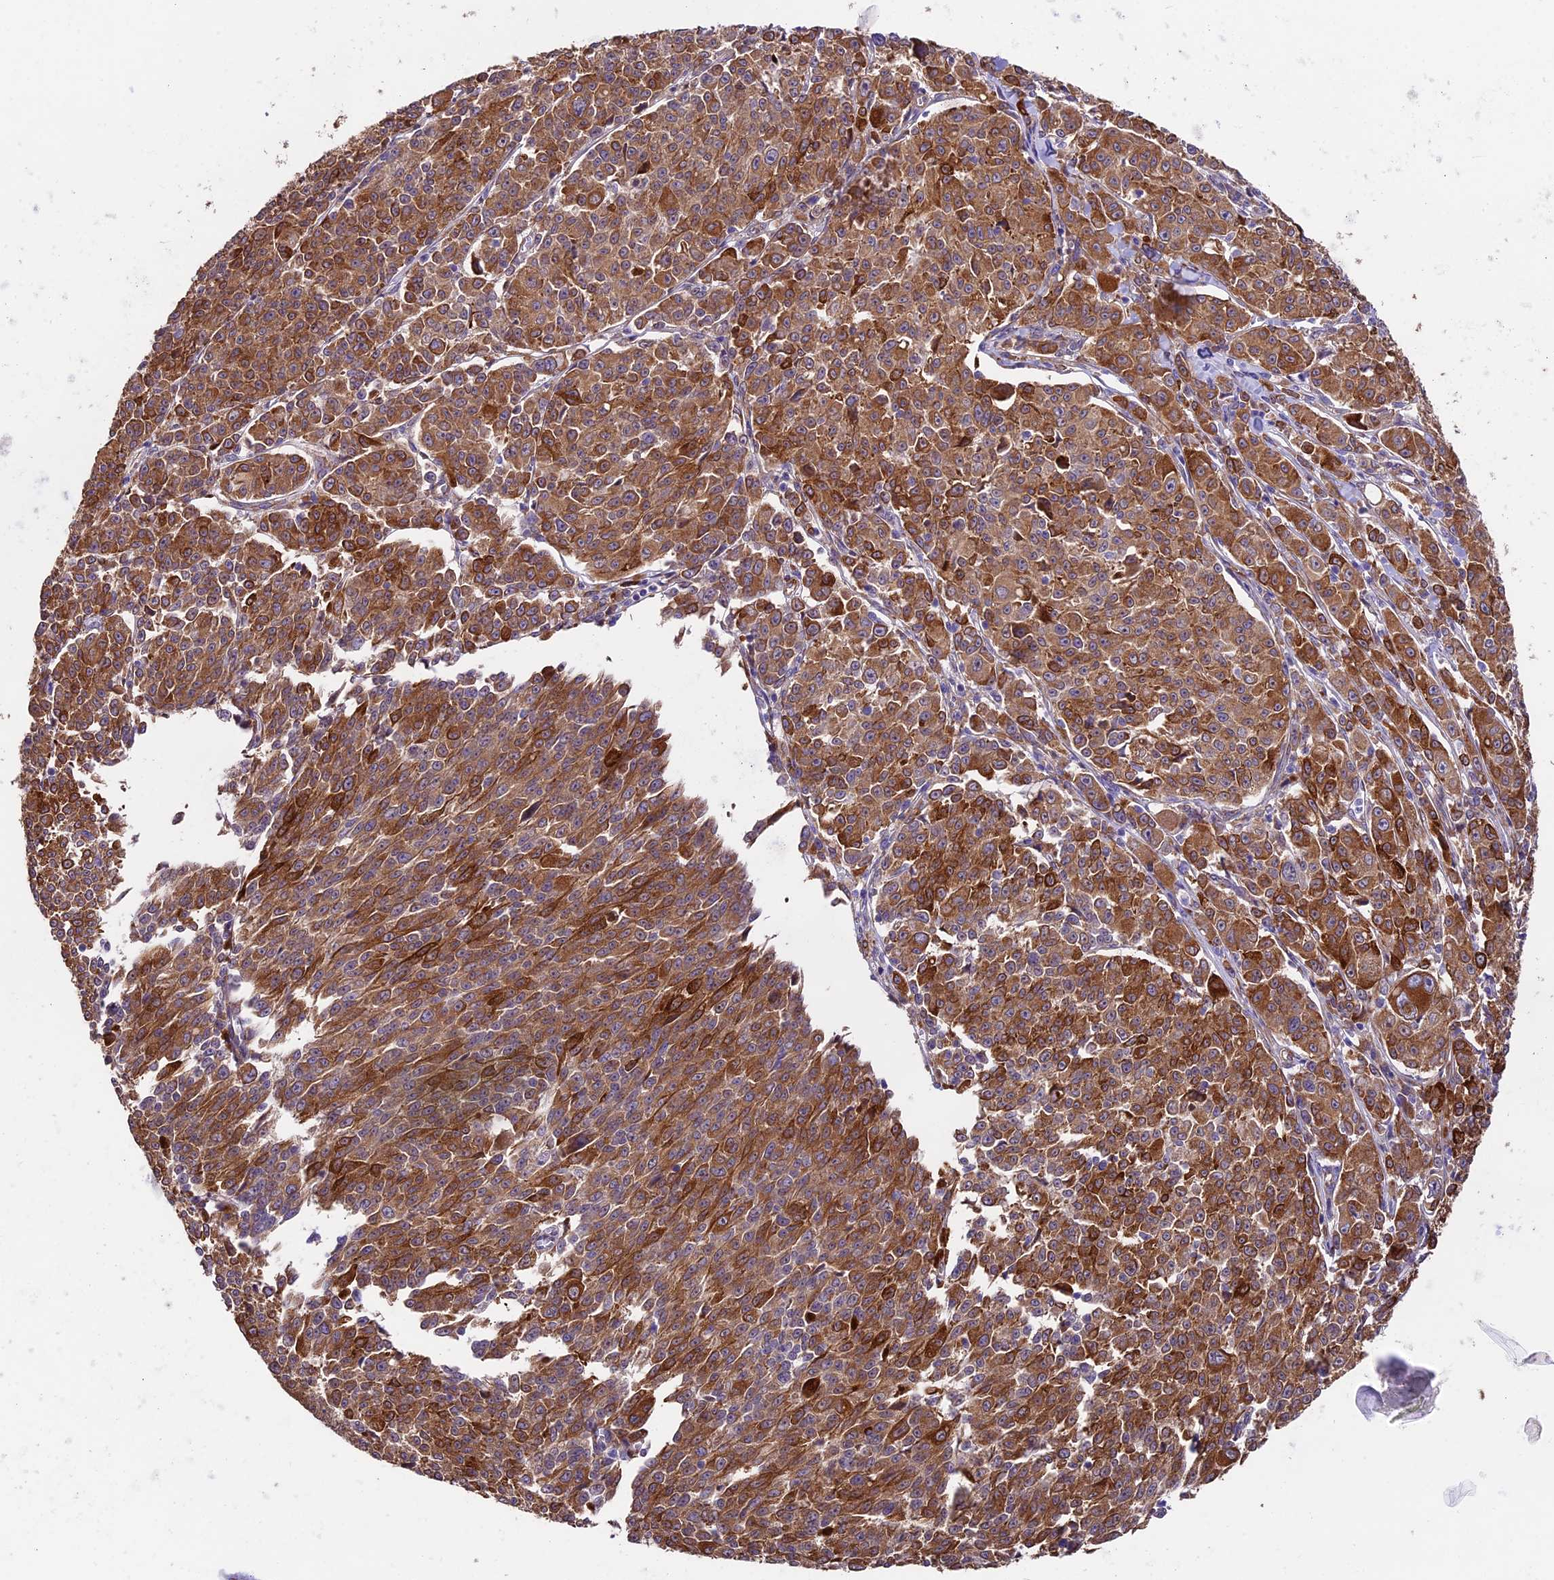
{"staining": {"intensity": "strong", "quantity": ">75%", "location": "cytoplasmic/membranous"}, "tissue": "melanoma", "cell_type": "Tumor cells", "image_type": "cancer", "snomed": [{"axis": "morphology", "description": "Malignant melanoma, NOS"}, {"axis": "topography", "description": "Skin"}], "caption": "Melanoma stained with a protein marker reveals strong staining in tumor cells.", "gene": "LSM7", "patient": {"sex": "female", "age": 52}}